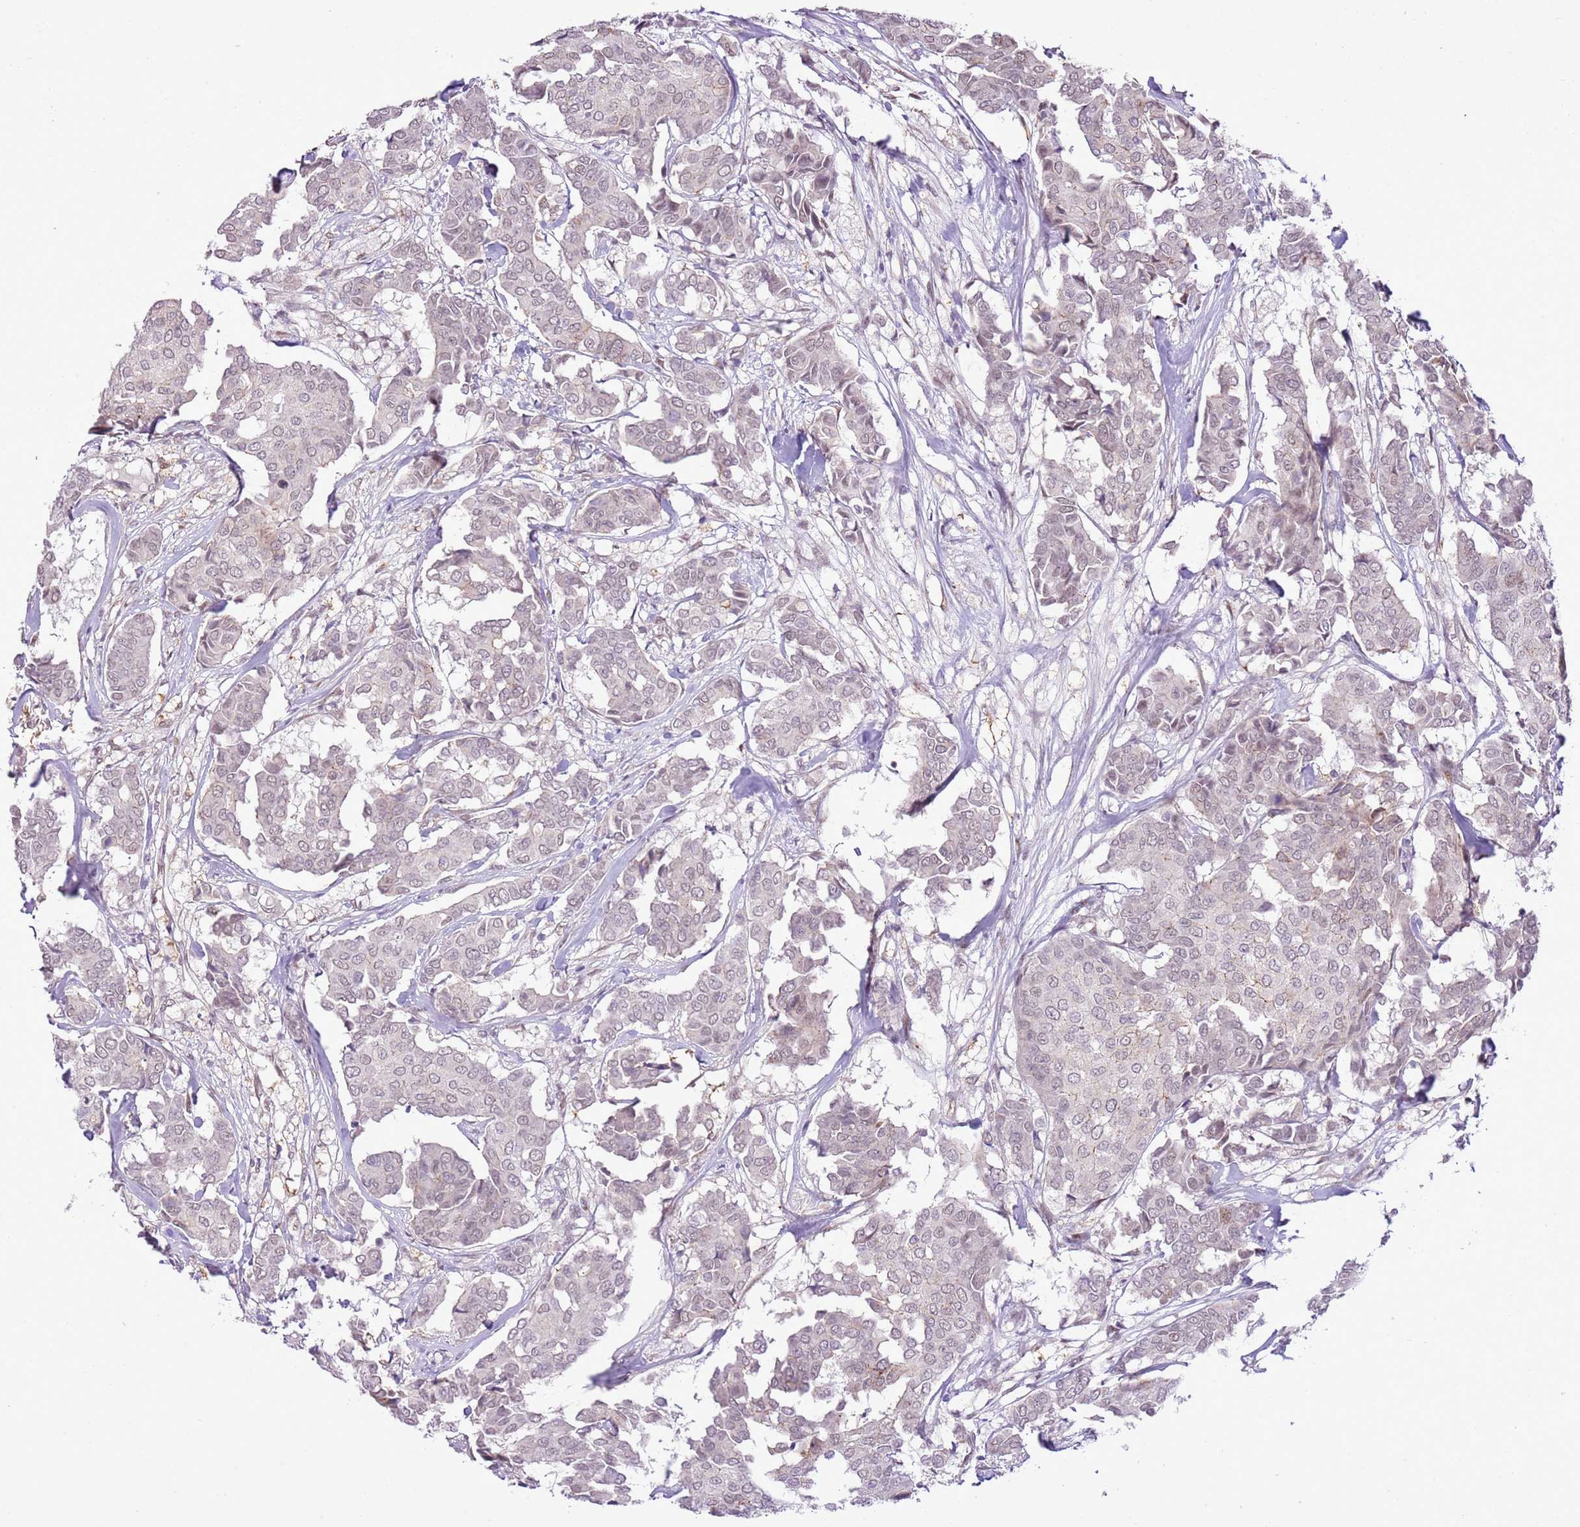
{"staining": {"intensity": "weak", "quantity": "25%-75%", "location": "nuclear"}, "tissue": "breast cancer", "cell_type": "Tumor cells", "image_type": "cancer", "snomed": [{"axis": "morphology", "description": "Duct carcinoma"}, {"axis": "topography", "description": "Breast"}], "caption": "Invasive ductal carcinoma (breast) was stained to show a protein in brown. There is low levels of weak nuclear expression in approximately 25%-75% of tumor cells. The protein of interest is shown in brown color, while the nuclei are stained blue.", "gene": "NACC2", "patient": {"sex": "female", "age": 75}}